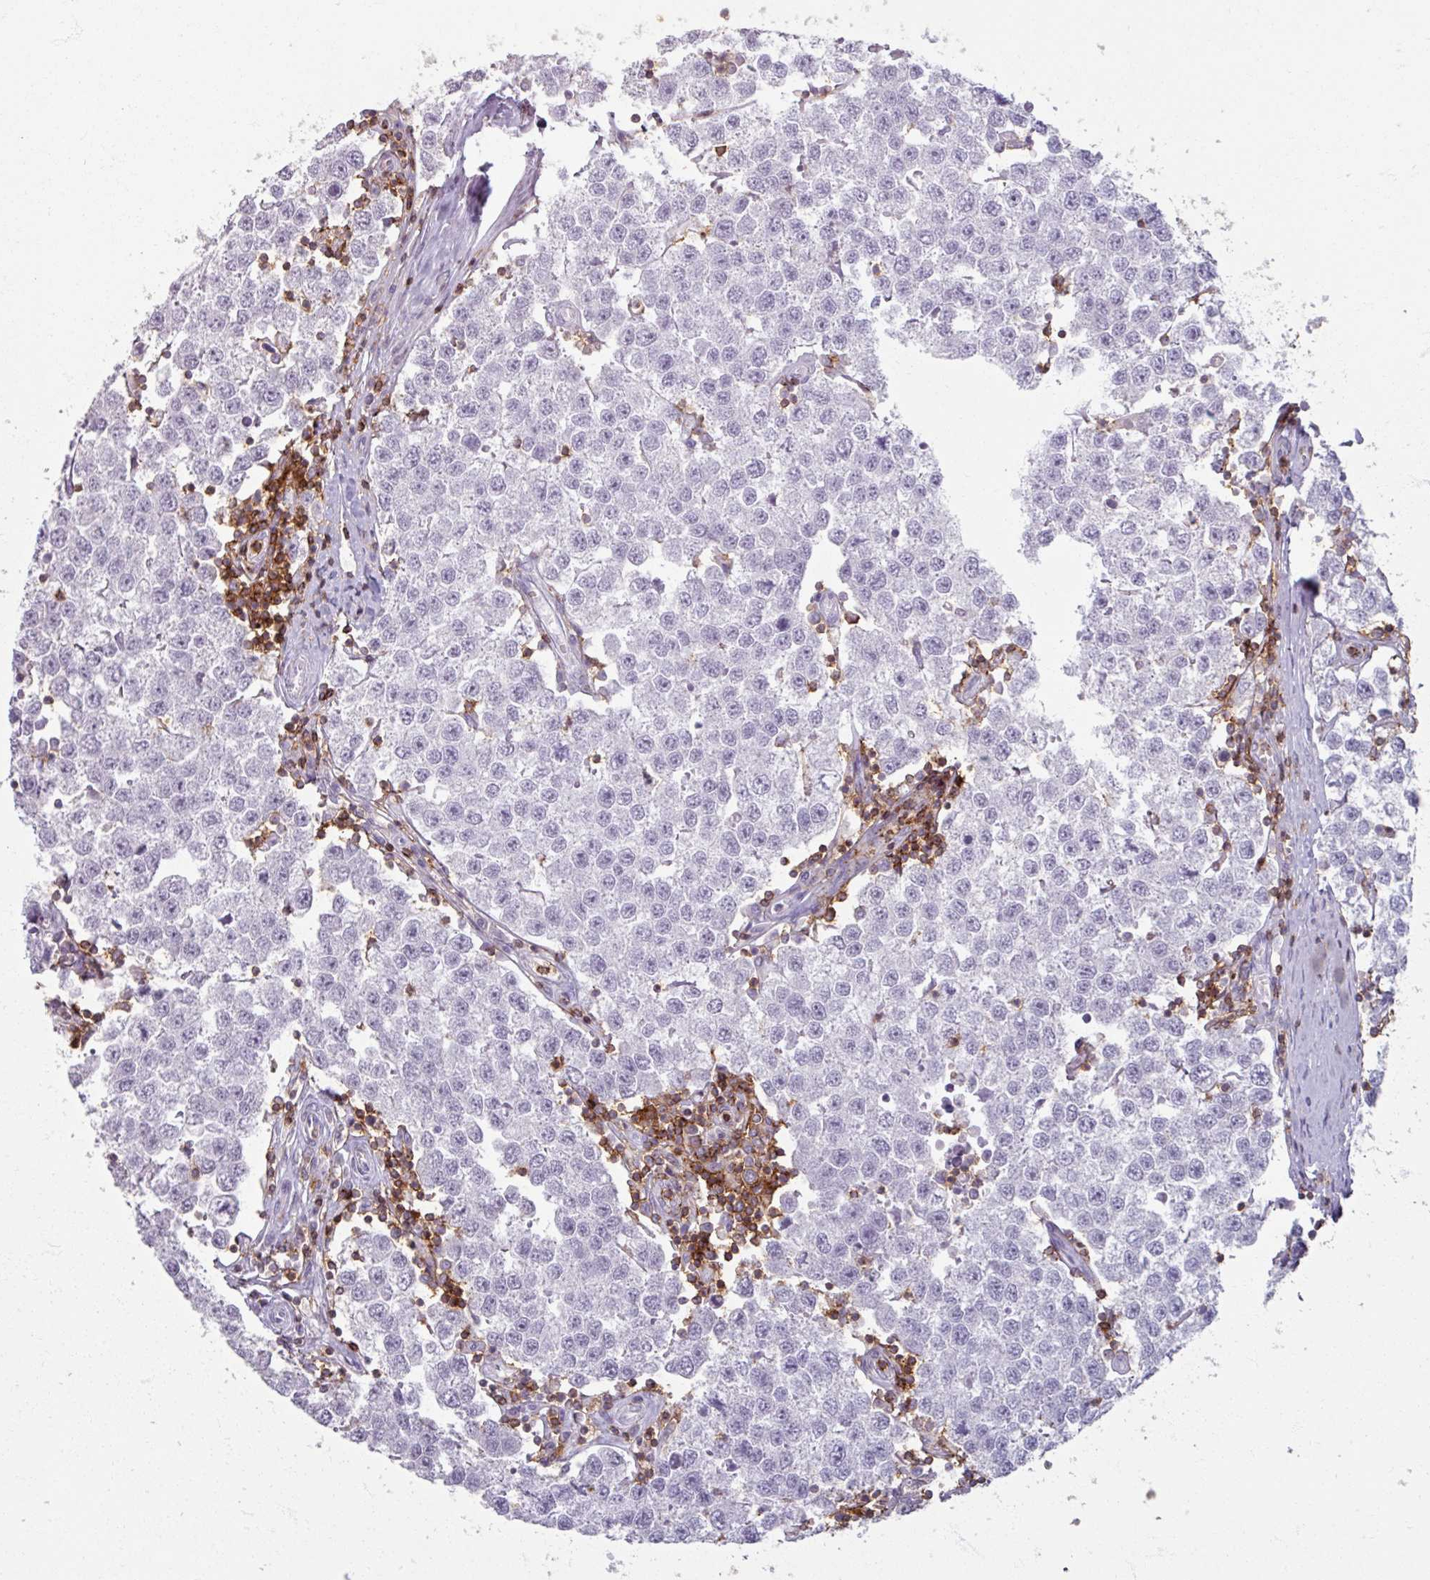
{"staining": {"intensity": "negative", "quantity": "none", "location": "none"}, "tissue": "testis cancer", "cell_type": "Tumor cells", "image_type": "cancer", "snomed": [{"axis": "morphology", "description": "Seminoma, NOS"}, {"axis": "topography", "description": "Testis"}], "caption": "A high-resolution image shows IHC staining of seminoma (testis), which displays no significant staining in tumor cells.", "gene": "PTPRC", "patient": {"sex": "male", "age": 34}}